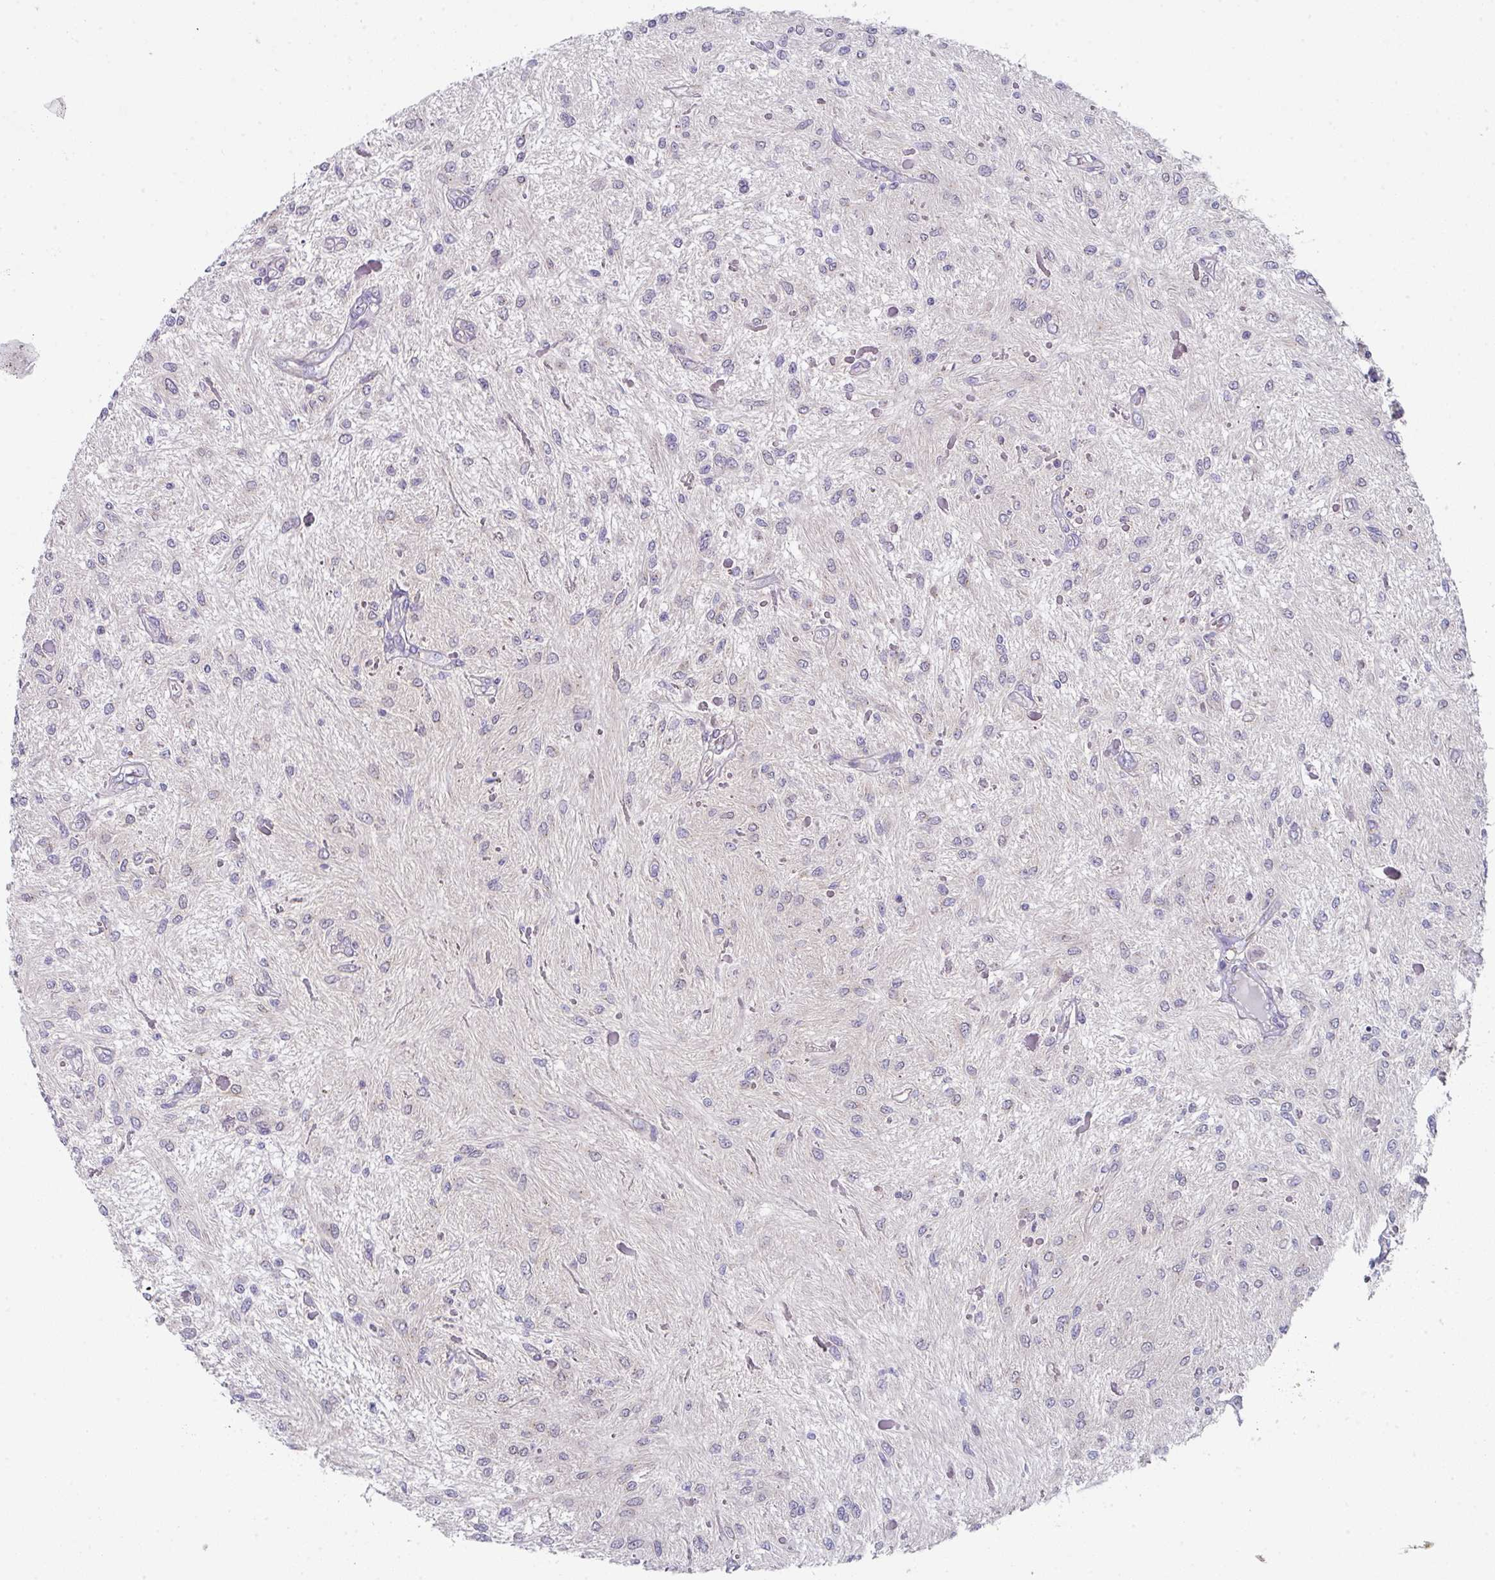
{"staining": {"intensity": "negative", "quantity": "none", "location": "none"}, "tissue": "glioma", "cell_type": "Tumor cells", "image_type": "cancer", "snomed": [{"axis": "morphology", "description": "Glioma, malignant, Low grade"}, {"axis": "topography", "description": "Cerebellum"}], "caption": "High power microscopy micrograph of an immunohistochemistry (IHC) histopathology image of malignant glioma (low-grade), revealing no significant staining in tumor cells. (Immunohistochemistry, brightfield microscopy, high magnification).", "gene": "DCAF12L2", "patient": {"sex": "female", "age": 14}}